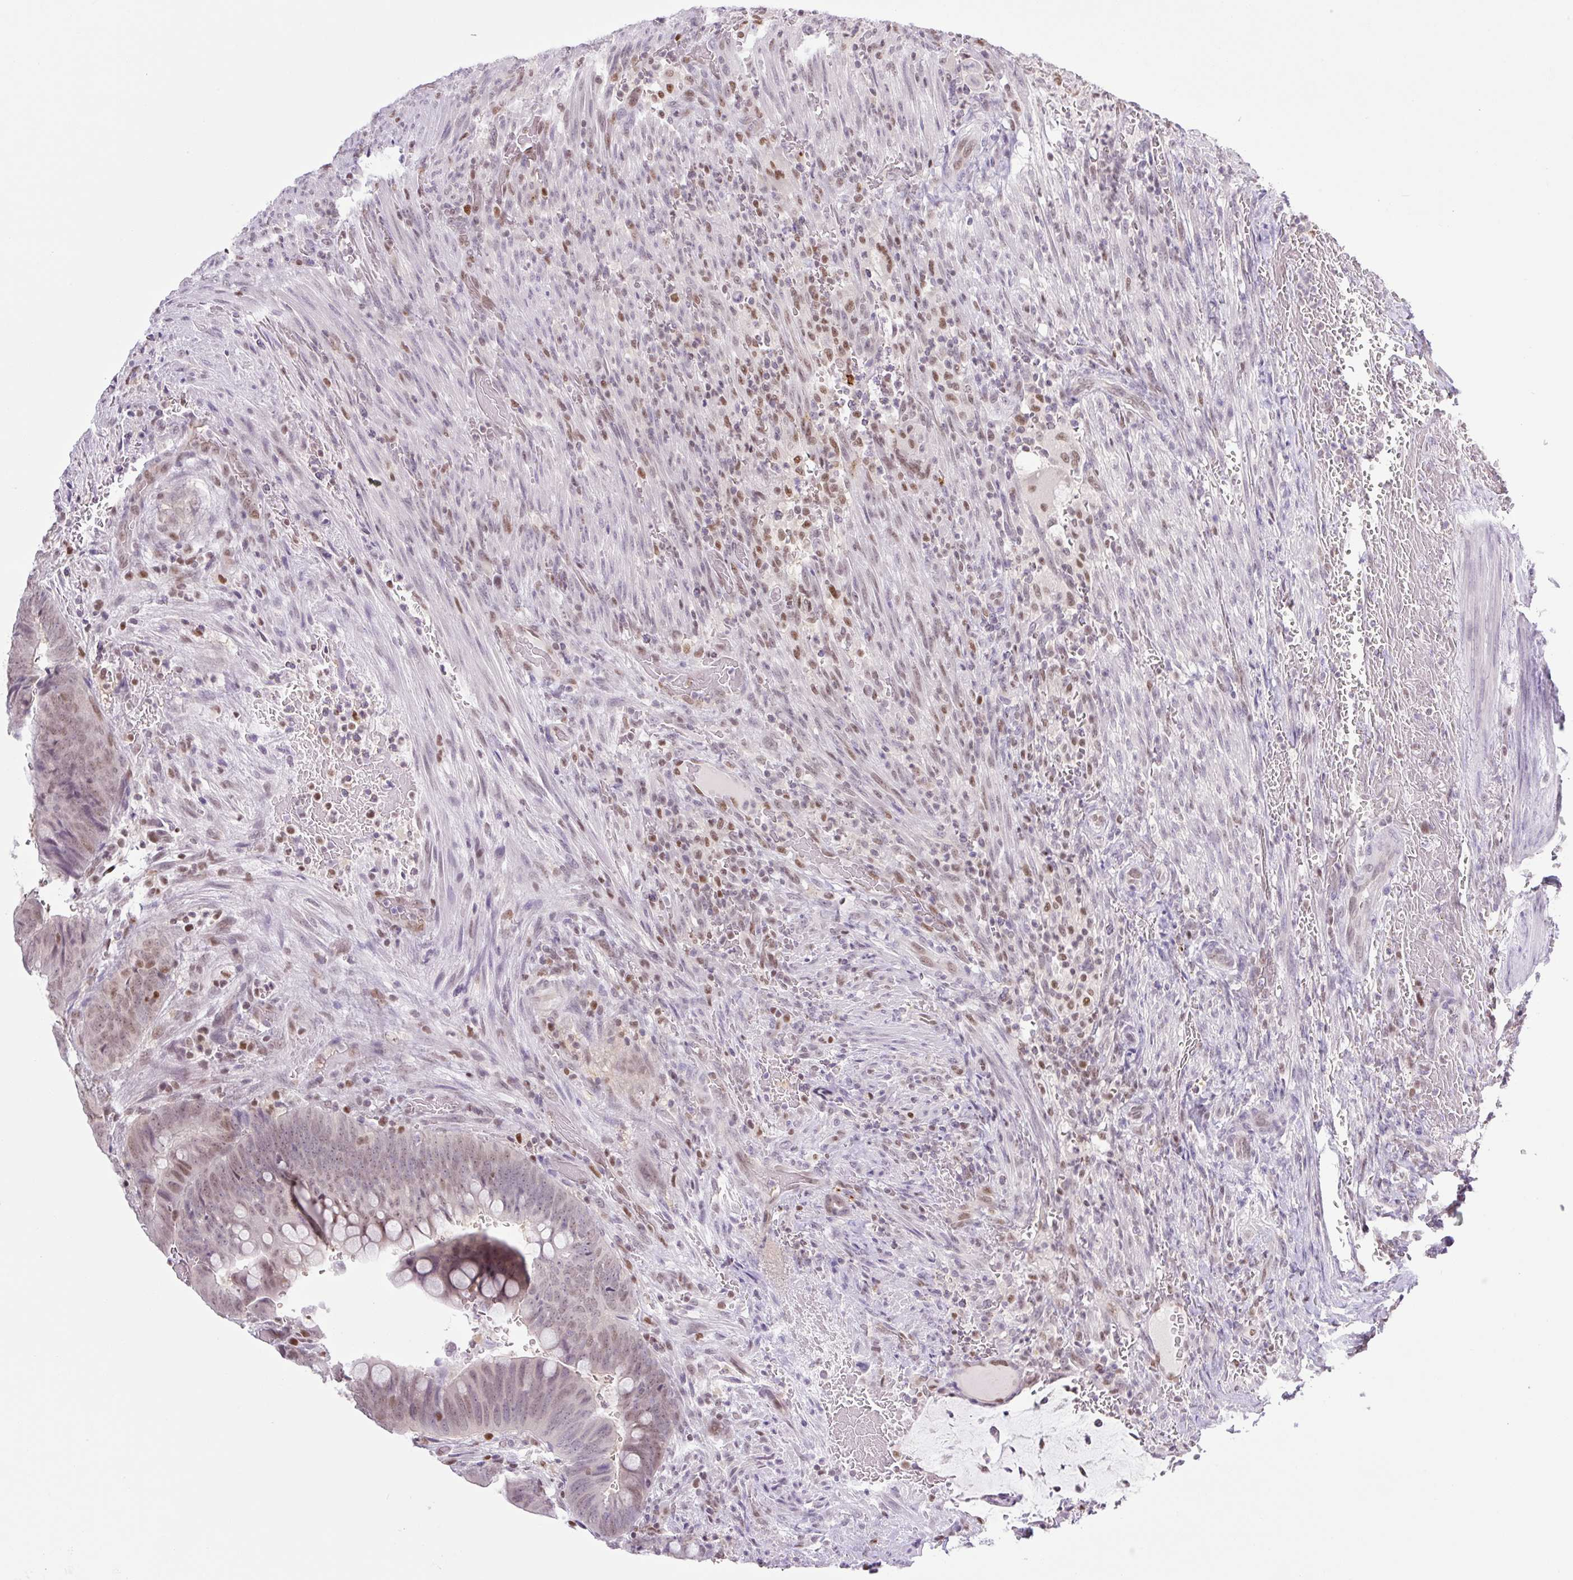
{"staining": {"intensity": "moderate", "quantity": "<25%", "location": "nuclear"}, "tissue": "colorectal cancer", "cell_type": "Tumor cells", "image_type": "cancer", "snomed": [{"axis": "morphology", "description": "Normal tissue, NOS"}, {"axis": "morphology", "description": "Adenocarcinoma, NOS"}, {"axis": "topography", "description": "Rectum"}, {"axis": "topography", "description": "Peripheral nerve tissue"}], "caption": "This micrograph shows IHC staining of colorectal cancer, with low moderate nuclear expression in about <25% of tumor cells.", "gene": "TLE3", "patient": {"sex": "male", "age": 92}}